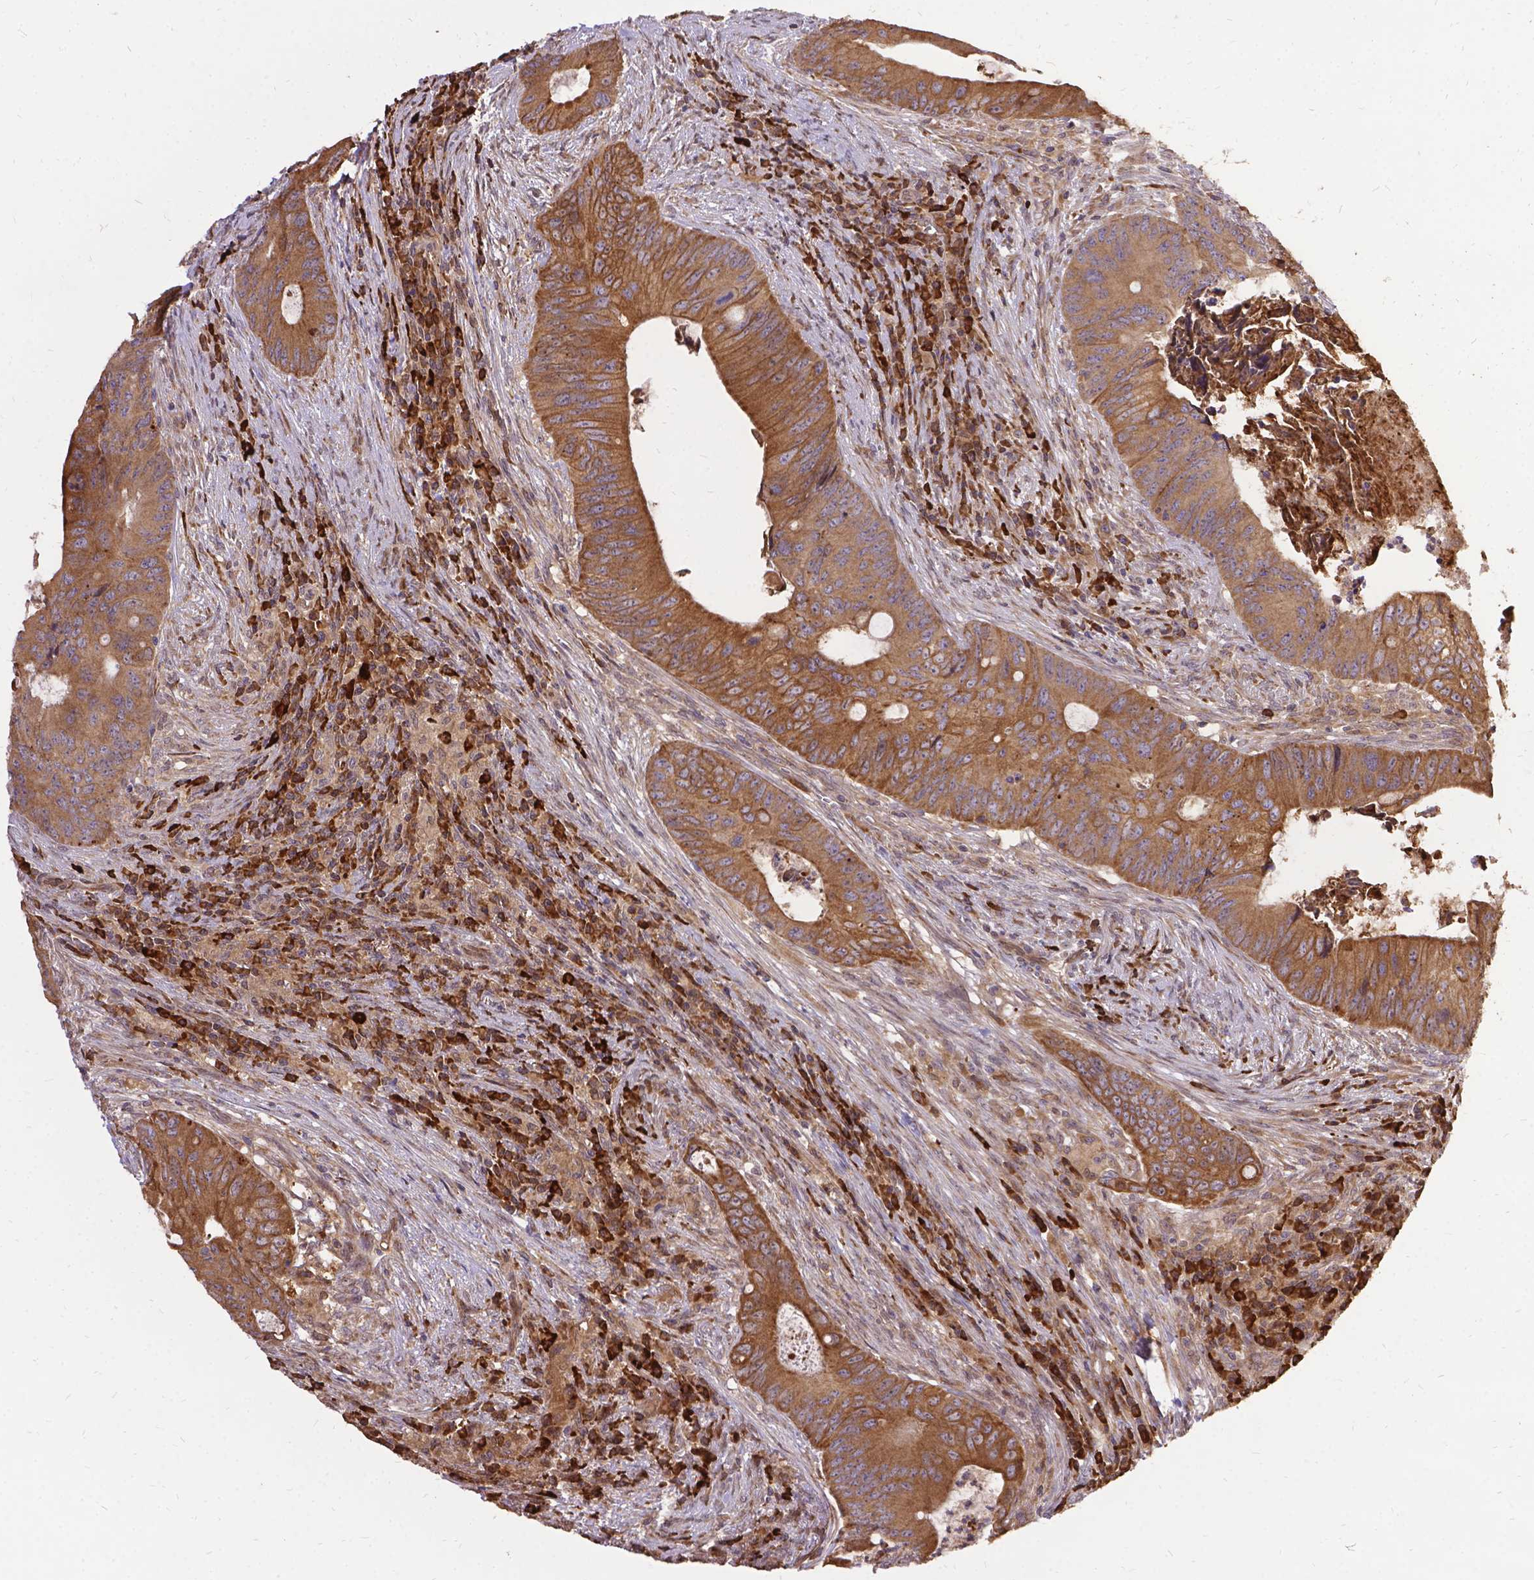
{"staining": {"intensity": "weak", "quantity": ">75%", "location": "cytoplasmic/membranous"}, "tissue": "colorectal cancer", "cell_type": "Tumor cells", "image_type": "cancer", "snomed": [{"axis": "morphology", "description": "Adenocarcinoma, NOS"}, {"axis": "topography", "description": "Colon"}], "caption": "This photomicrograph exhibits immunohistochemistry (IHC) staining of human colorectal cancer, with low weak cytoplasmic/membranous expression in approximately >75% of tumor cells.", "gene": "DENND6A", "patient": {"sex": "female", "age": 74}}